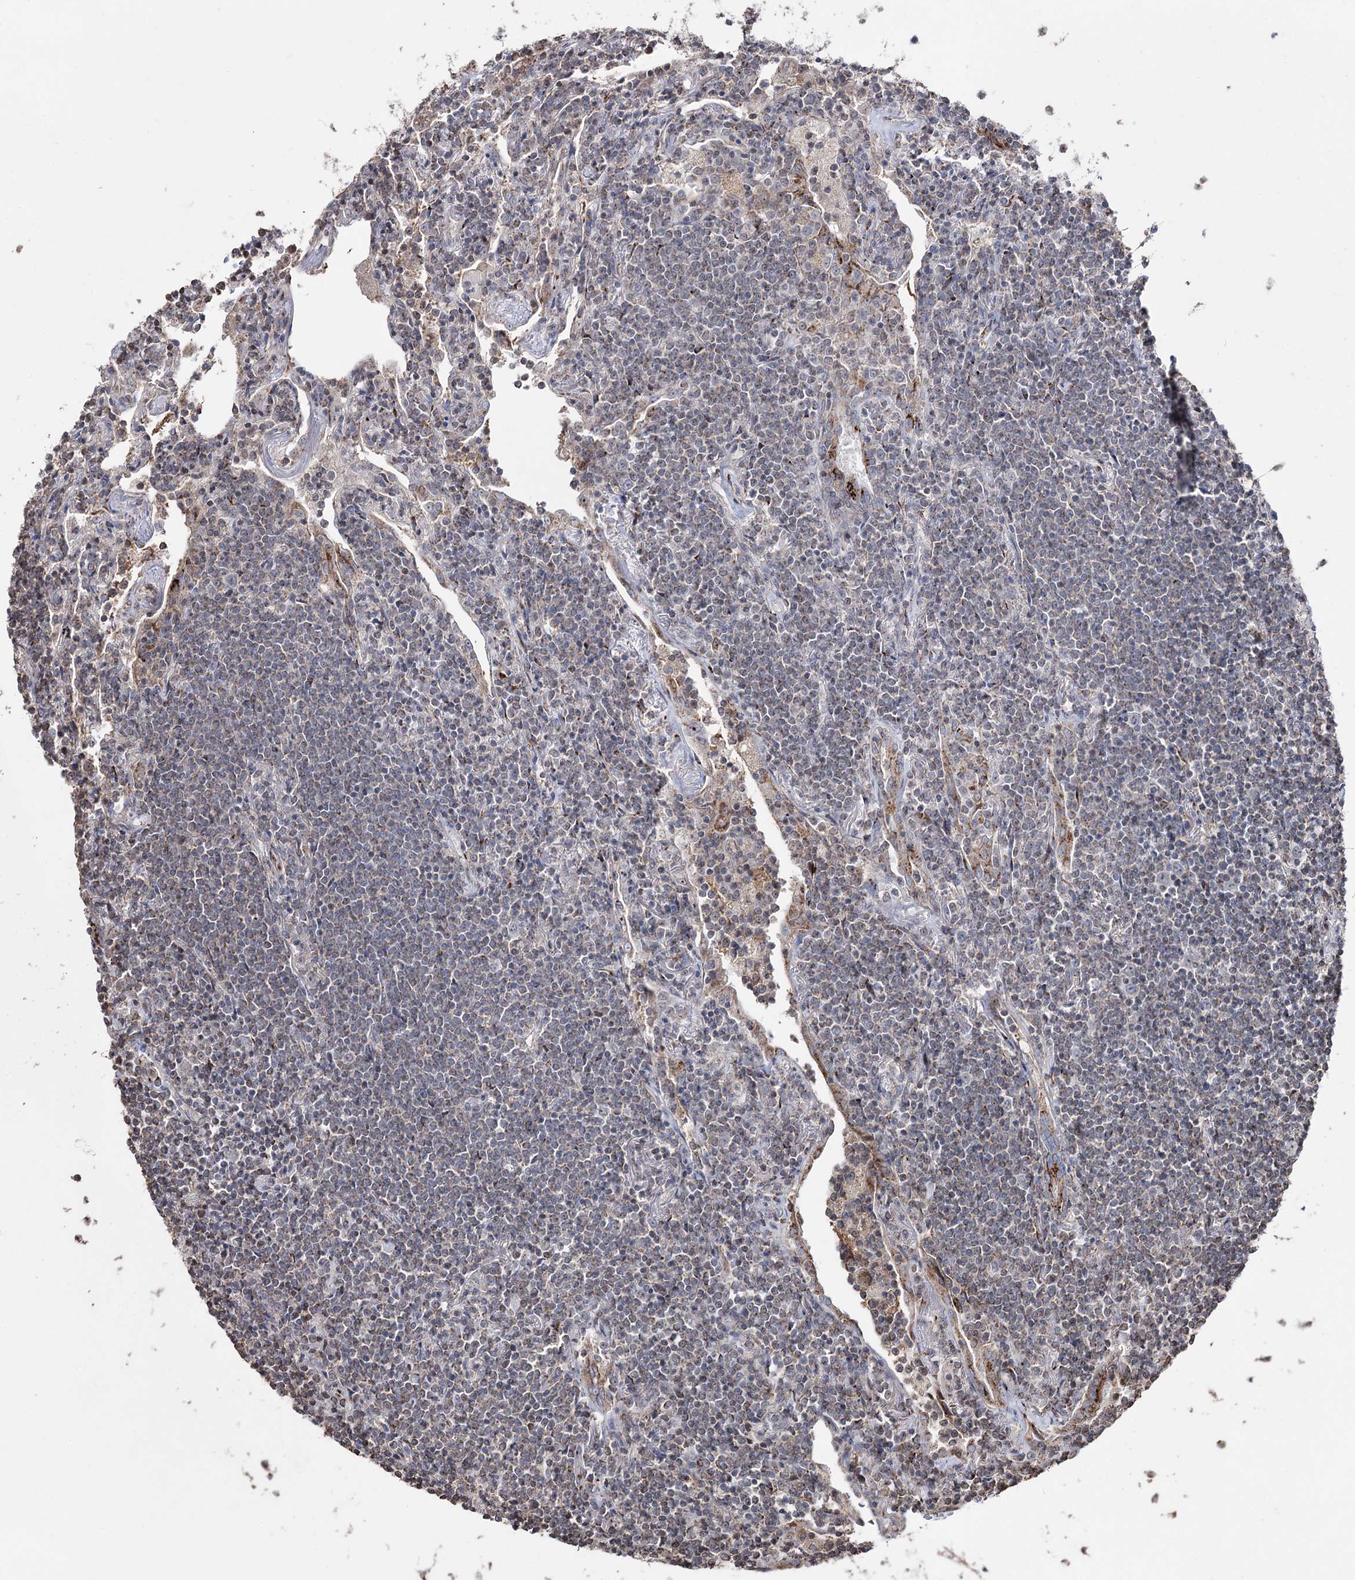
{"staining": {"intensity": "negative", "quantity": "none", "location": "none"}, "tissue": "lymphoma", "cell_type": "Tumor cells", "image_type": "cancer", "snomed": [{"axis": "morphology", "description": "Malignant lymphoma, non-Hodgkin's type, Low grade"}, {"axis": "topography", "description": "Lung"}], "caption": "Lymphoma was stained to show a protein in brown. There is no significant staining in tumor cells.", "gene": "ARHGAP20", "patient": {"sex": "female", "age": 71}}